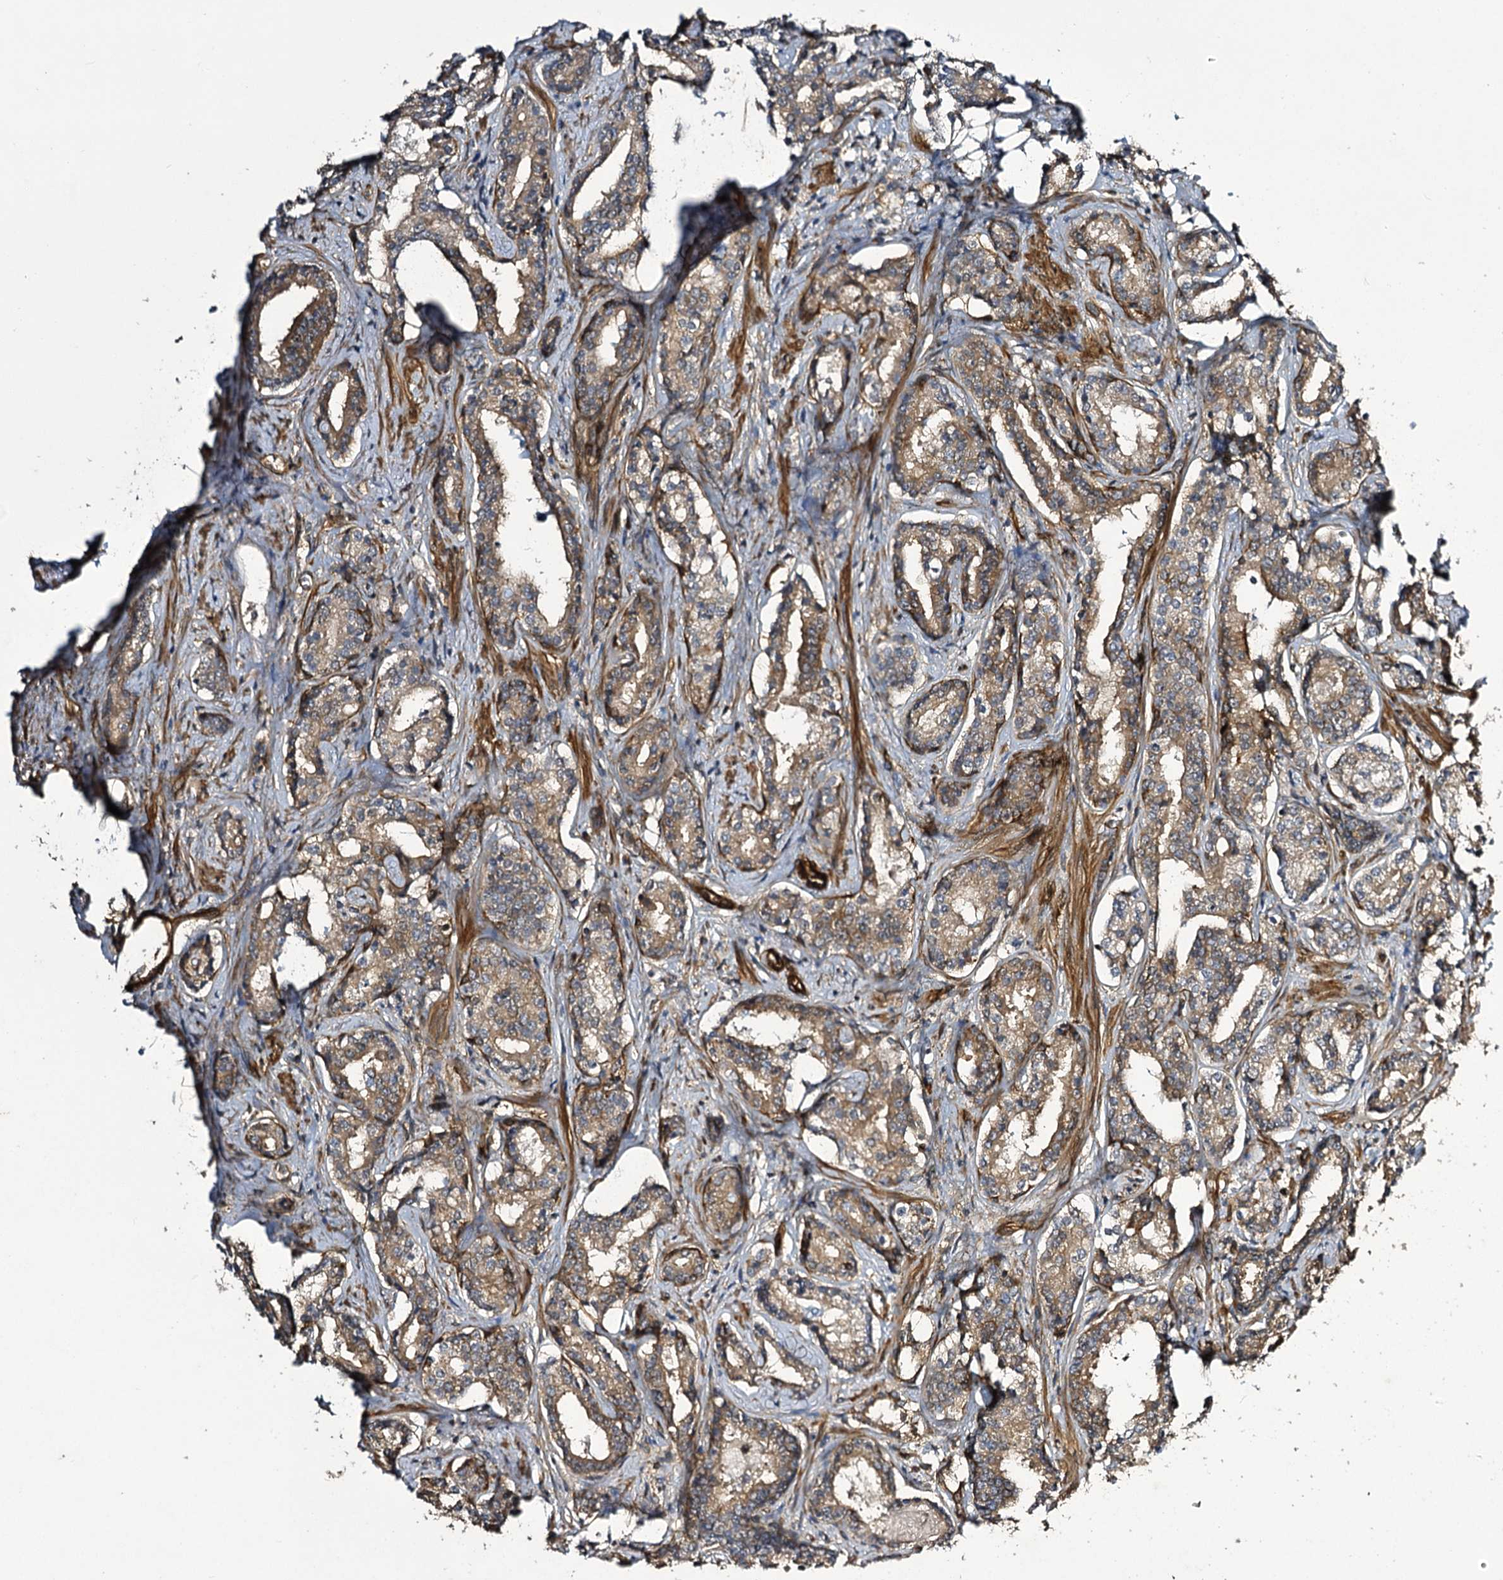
{"staining": {"intensity": "moderate", "quantity": ">75%", "location": "cytoplasmic/membranous"}, "tissue": "prostate cancer", "cell_type": "Tumor cells", "image_type": "cancer", "snomed": [{"axis": "morphology", "description": "Adenocarcinoma, High grade"}, {"axis": "topography", "description": "Prostate"}], "caption": "Adenocarcinoma (high-grade) (prostate) stained with DAB immunohistochemistry exhibits medium levels of moderate cytoplasmic/membranous expression in approximately >75% of tumor cells.", "gene": "MYO1C", "patient": {"sex": "male", "age": 58}}